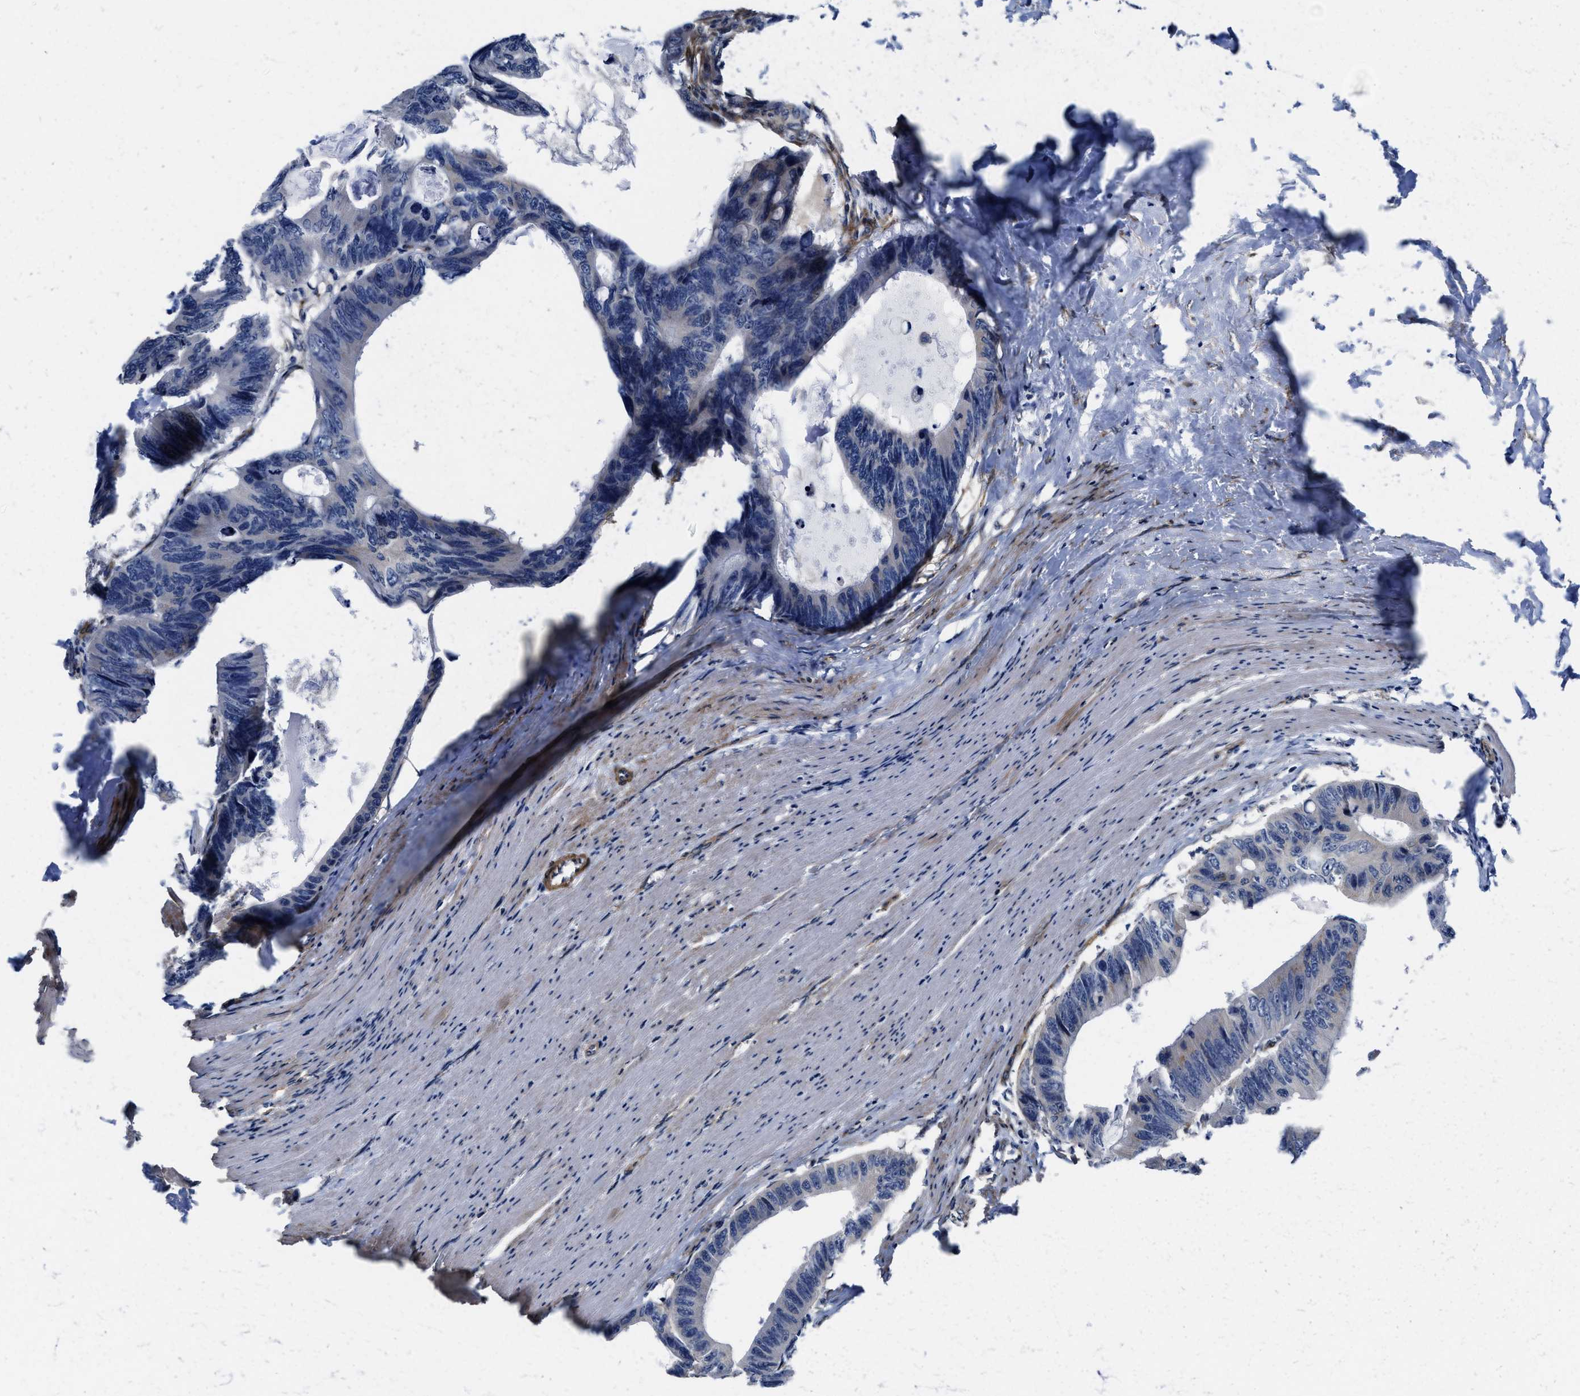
{"staining": {"intensity": "negative", "quantity": "none", "location": "none"}, "tissue": "colorectal cancer", "cell_type": "Tumor cells", "image_type": "cancer", "snomed": [{"axis": "morphology", "description": "Adenocarcinoma, NOS"}, {"axis": "topography", "description": "Colon"}], "caption": "Tumor cells show no significant staining in adenocarcinoma (colorectal).", "gene": "TGFB1I1", "patient": {"sex": "female", "age": 55}}